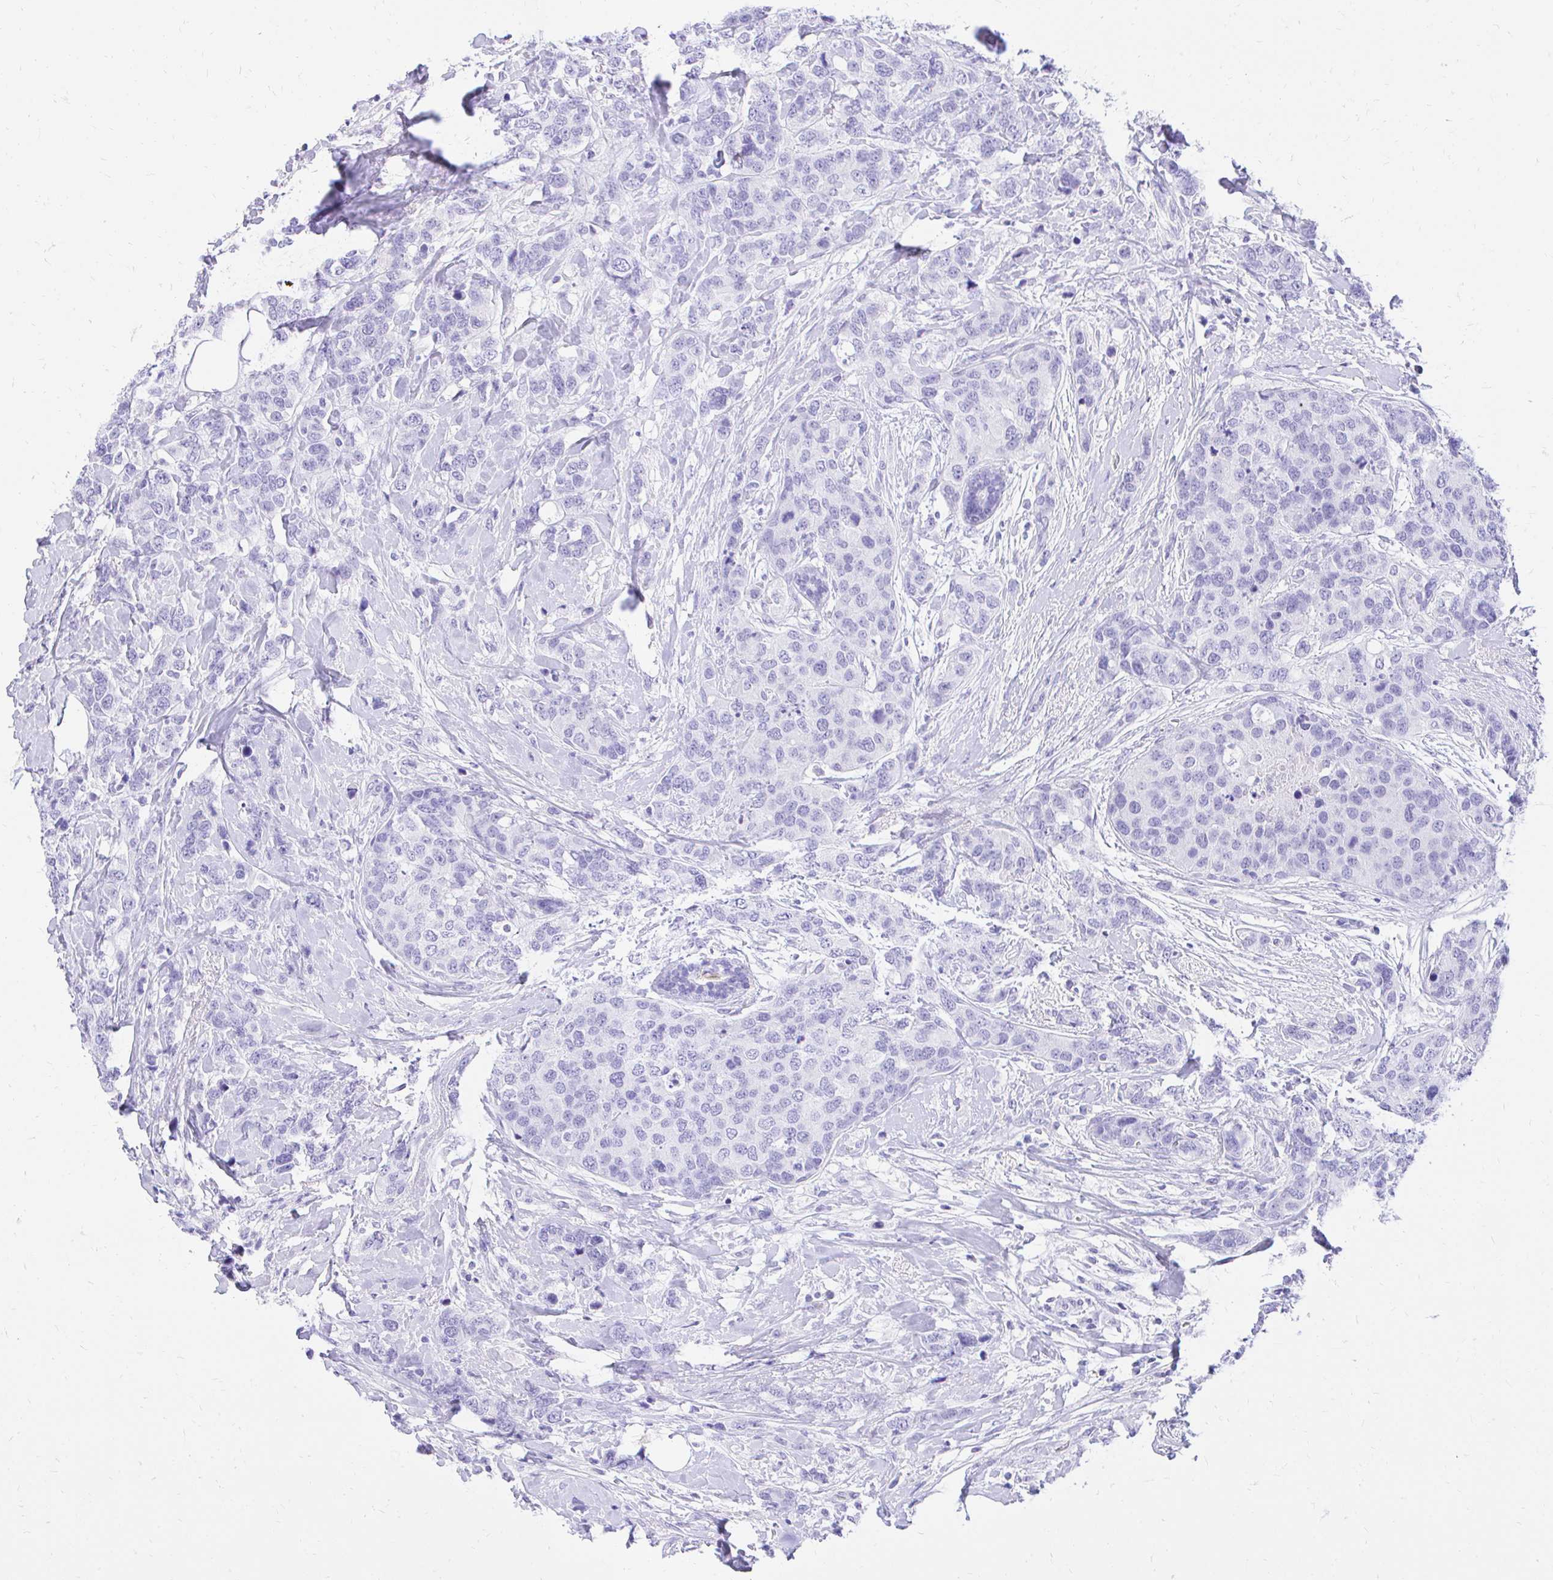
{"staining": {"intensity": "negative", "quantity": "none", "location": "none"}, "tissue": "breast cancer", "cell_type": "Tumor cells", "image_type": "cancer", "snomed": [{"axis": "morphology", "description": "Lobular carcinoma"}, {"axis": "topography", "description": "Breast"}], "caption": "Breast lobular carcinoma was stained to show a protein in brown. There is no significant positivity in tumor cells.", "gene": "FATE1", "patient": {"sex": "female", "age": 59}}